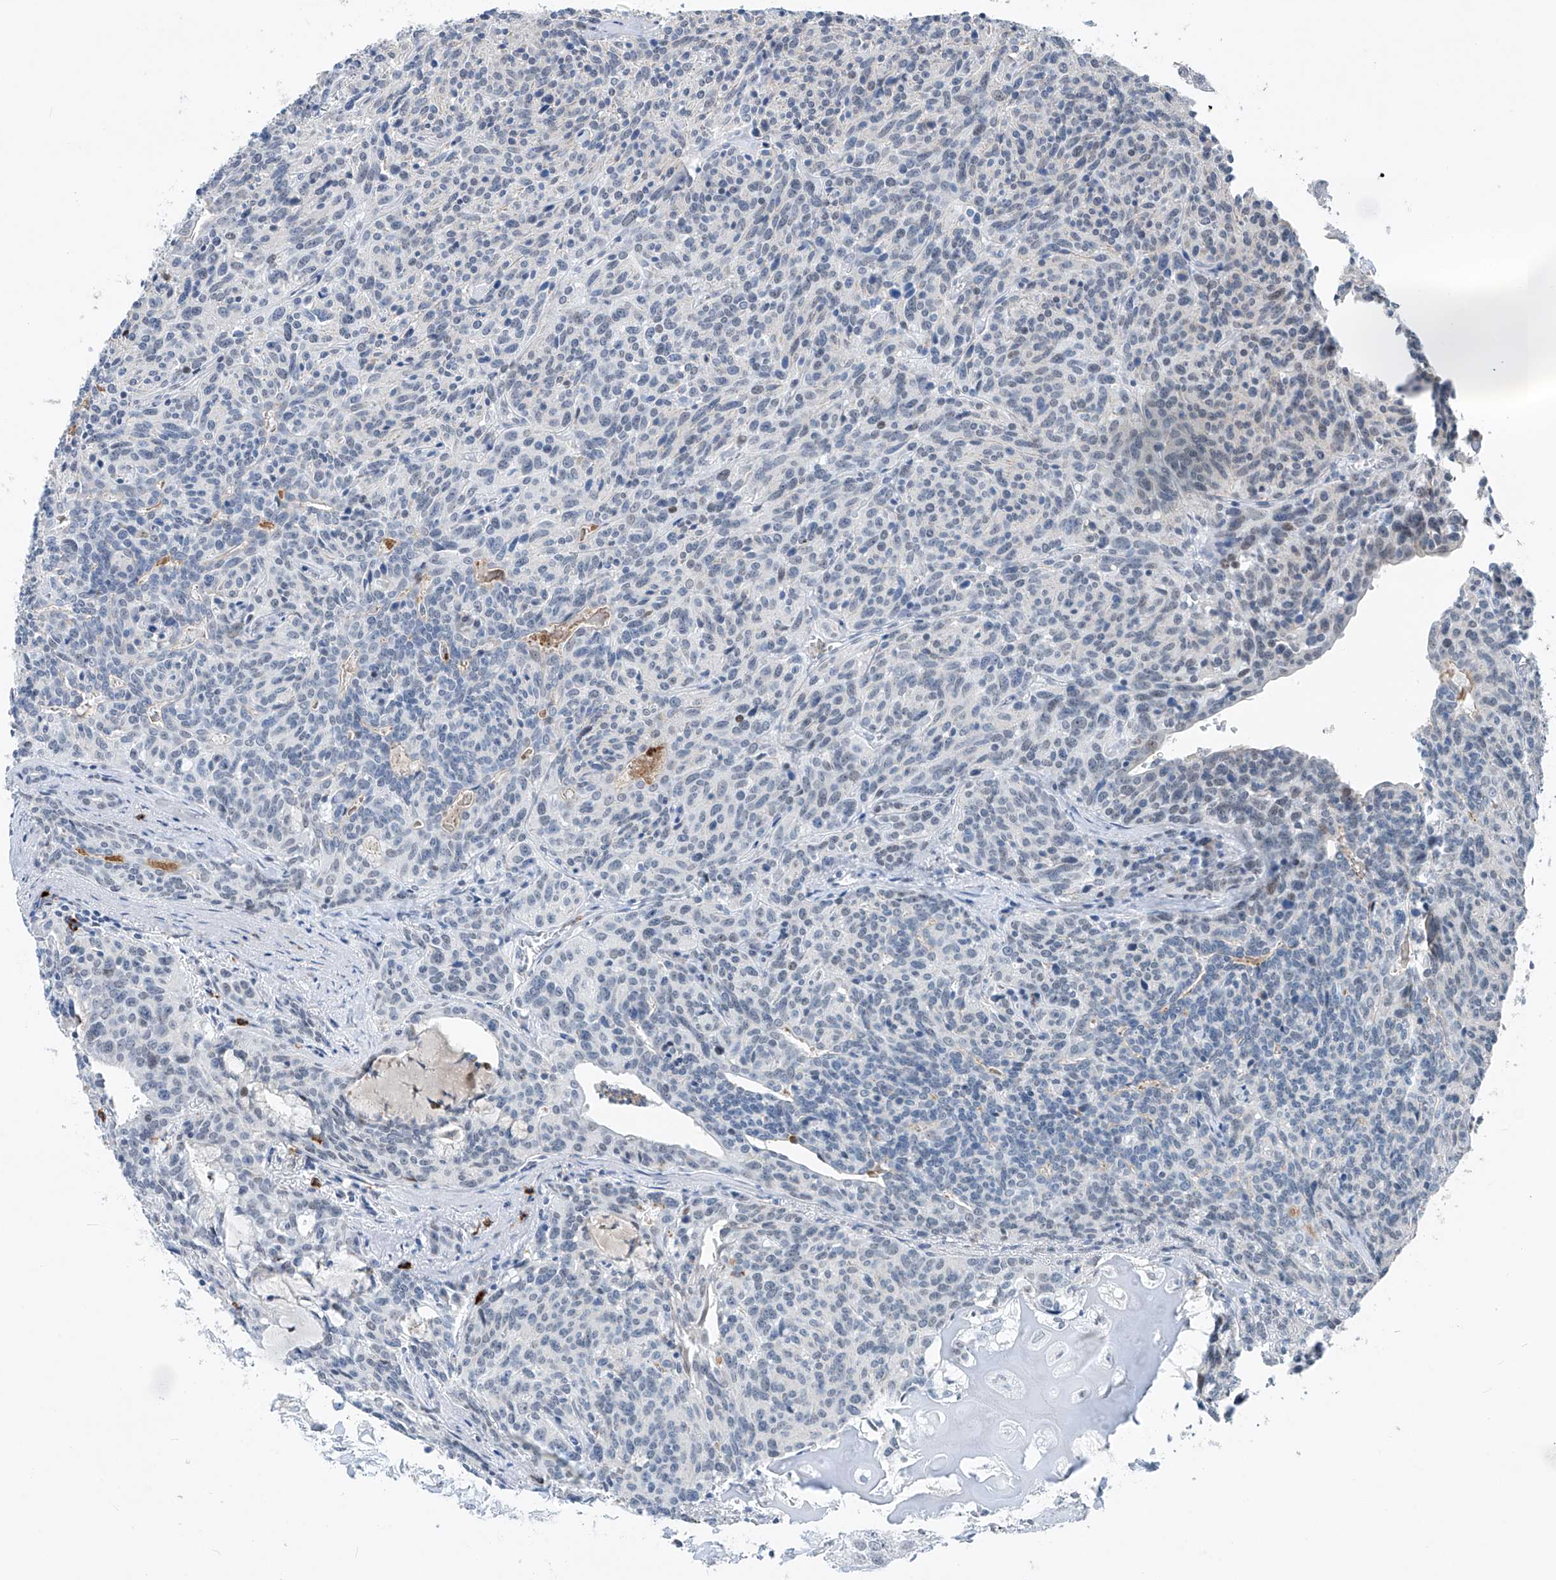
{"staining": {"intensity": "negative", "quantity": "none", "location": "none"}, "tissue": "carcinoid", "cell_type": "Tumor cells", "image_type": "cancer", "snomed": [{"axis": "morphology", "description": "Carcinoid, malignant, NOS"}, {"axis": "topography", "description": "Lung"}], "caption": "Immunohistochemistry histopathology image of neoplastic tissue: human carcinoid stained with DAB (3,3'-diaminobenzidine) exhibits no significant protein expression in tumor cells.", "gene": "KLF15", "patient": {"sex": "female", "age": 46}}